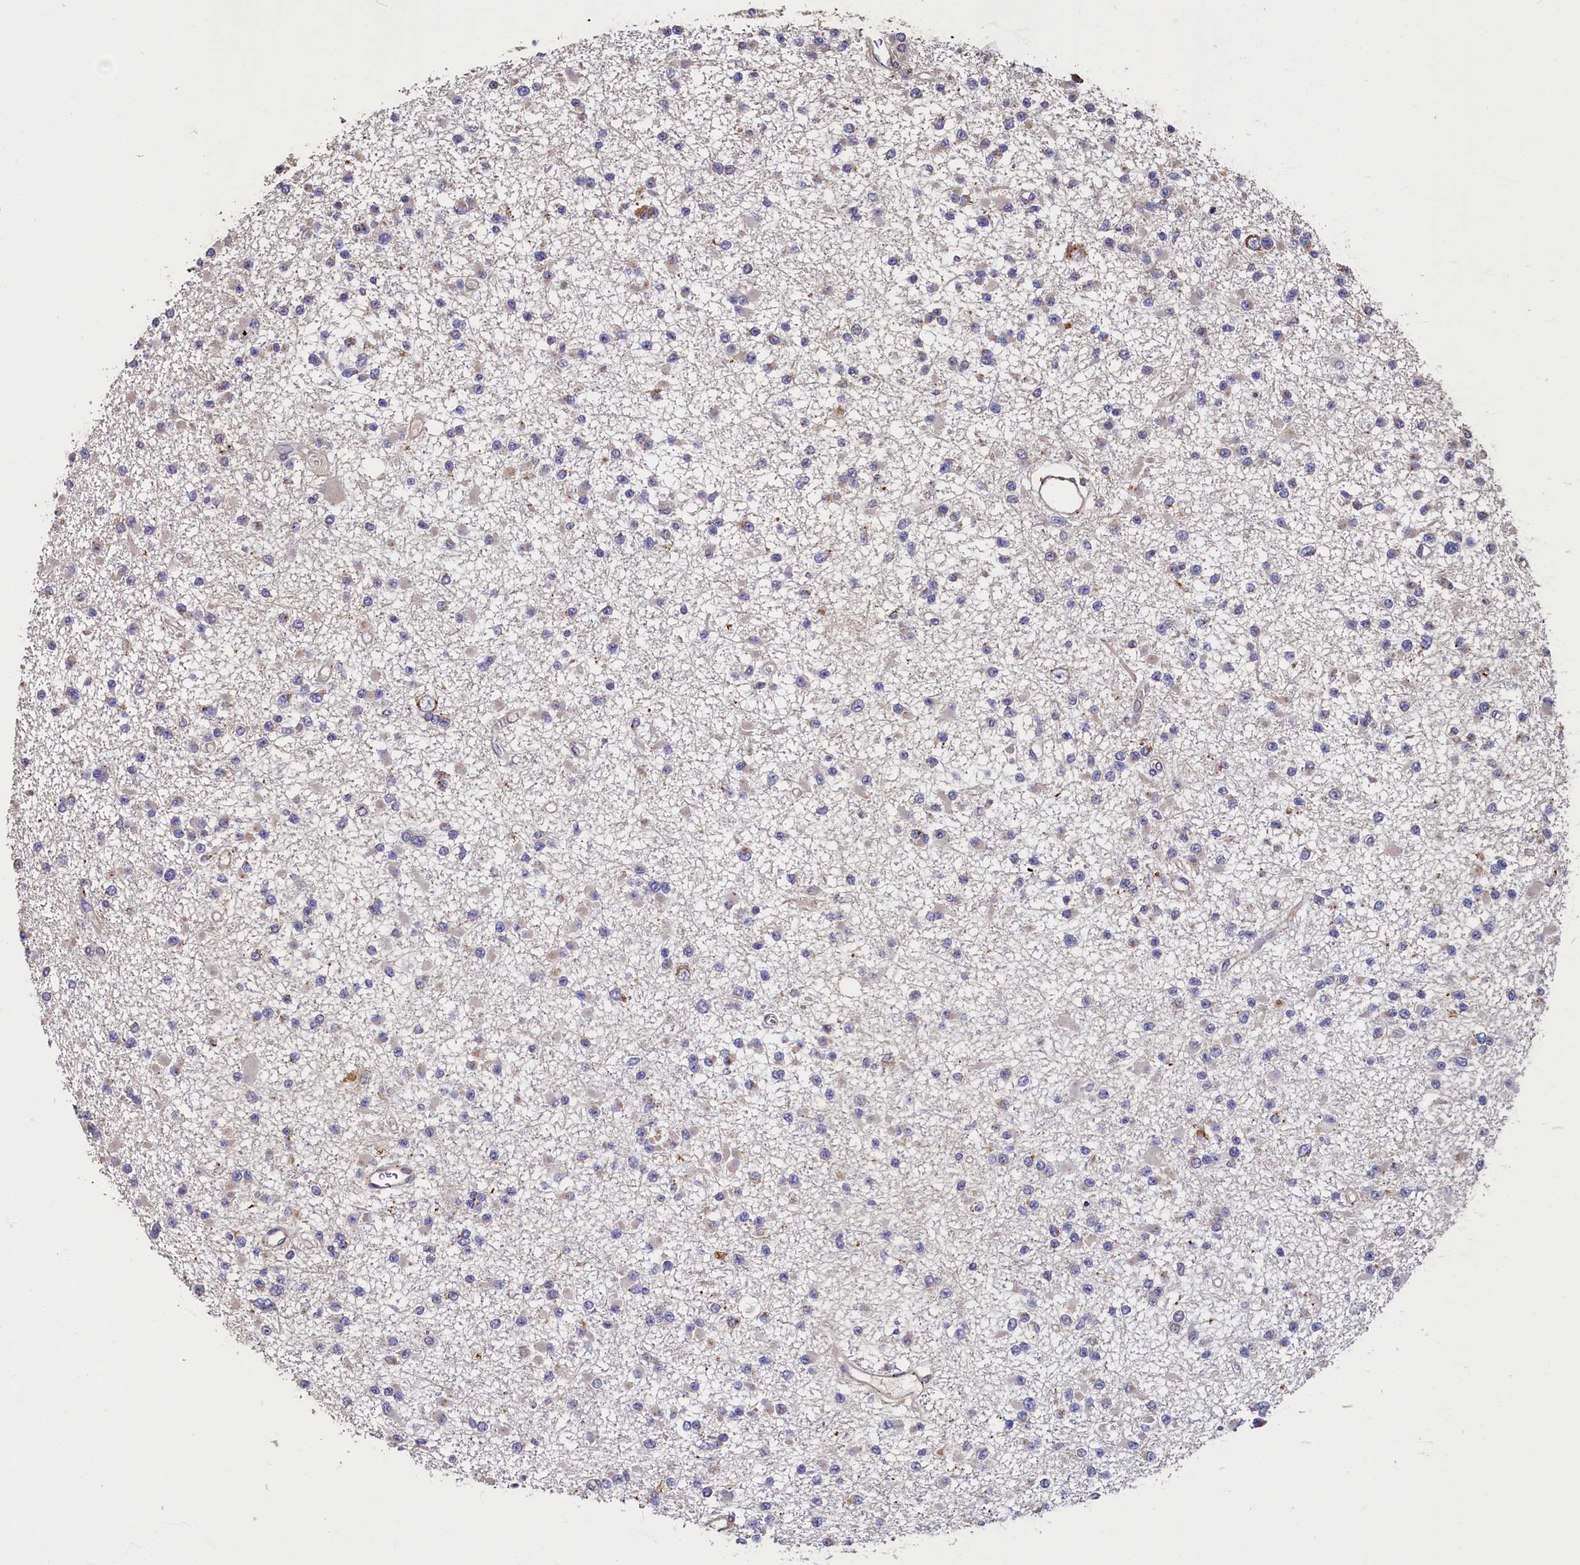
{"staining": {"intensity": "negative", "quantity": "none", "location": "none"}, "tissue": "glioma", "cell_type": "Tumor cells", "image_type": "cancer", "snomed": [{"axis": "morphology", "description": "Glioma, malignant, Low grade"}, {"axis": "topography", "description": "Brain"}], "caption": "This is a histopathology image of IHC staining of glioma, which shows no positivity in tumor cells.", "gene": "TMEM181", "patient": {"sex": "female", "age": 22}}